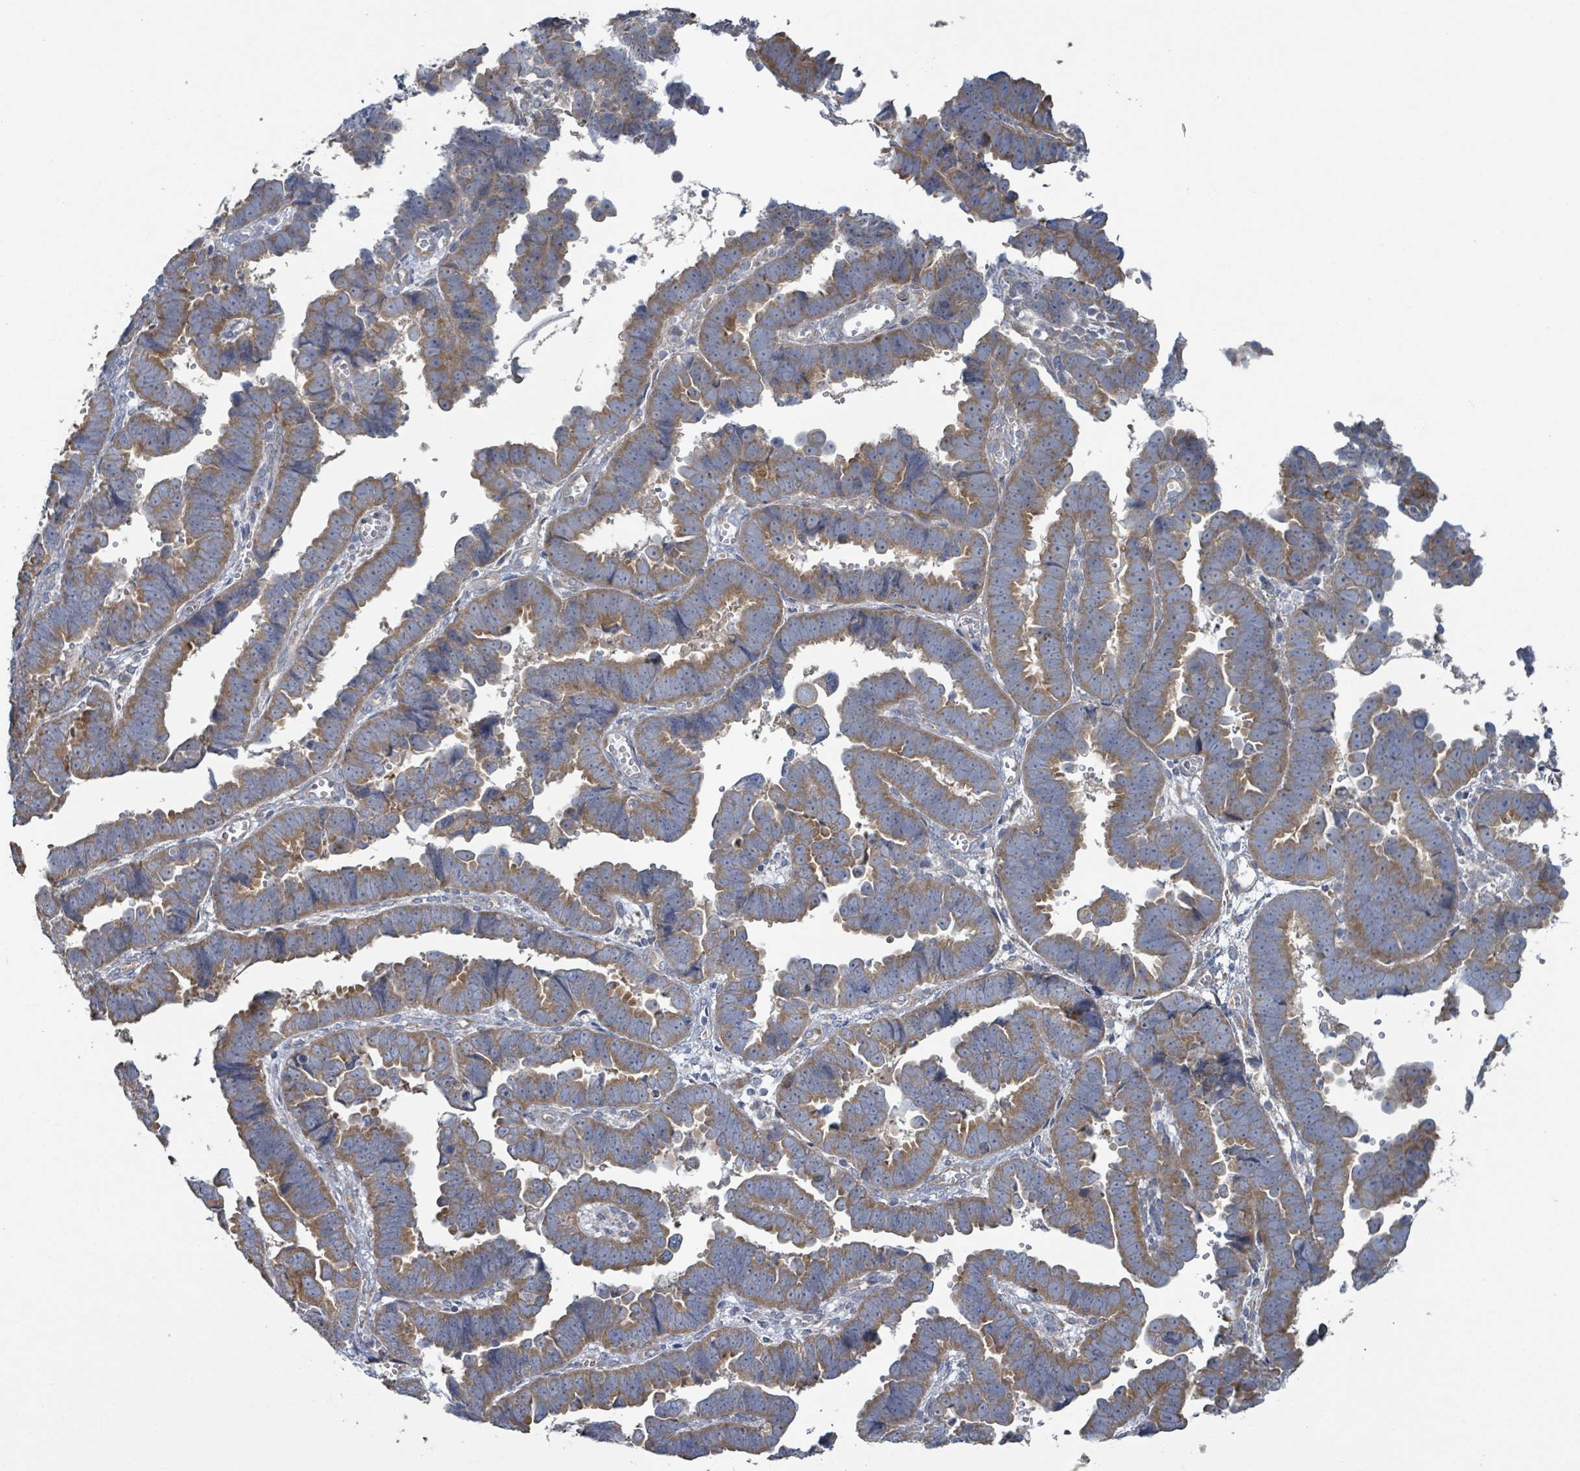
{"staining": {"intensity": "moderate", "quantity": ">75%", "location": "cytoplasmic/membranous"}, "tissue": "endometrial cancer", "cell_type": "Tumor cells", "image_type": "cancer", "snomed": [{"axis": "morphology", "description": "Adenocarcinoma, NOS"}, {"axis": "topography", "description": "Endometrium"}], "caption": "This is a histology image of IHC staining of endometrial cancer (adenocarcinoma), which shows moderate expression in the cytoplasmic/membranous of tumor cells.", "gene": "RPL32", "patient": {"sex": "female", "age": 75}}